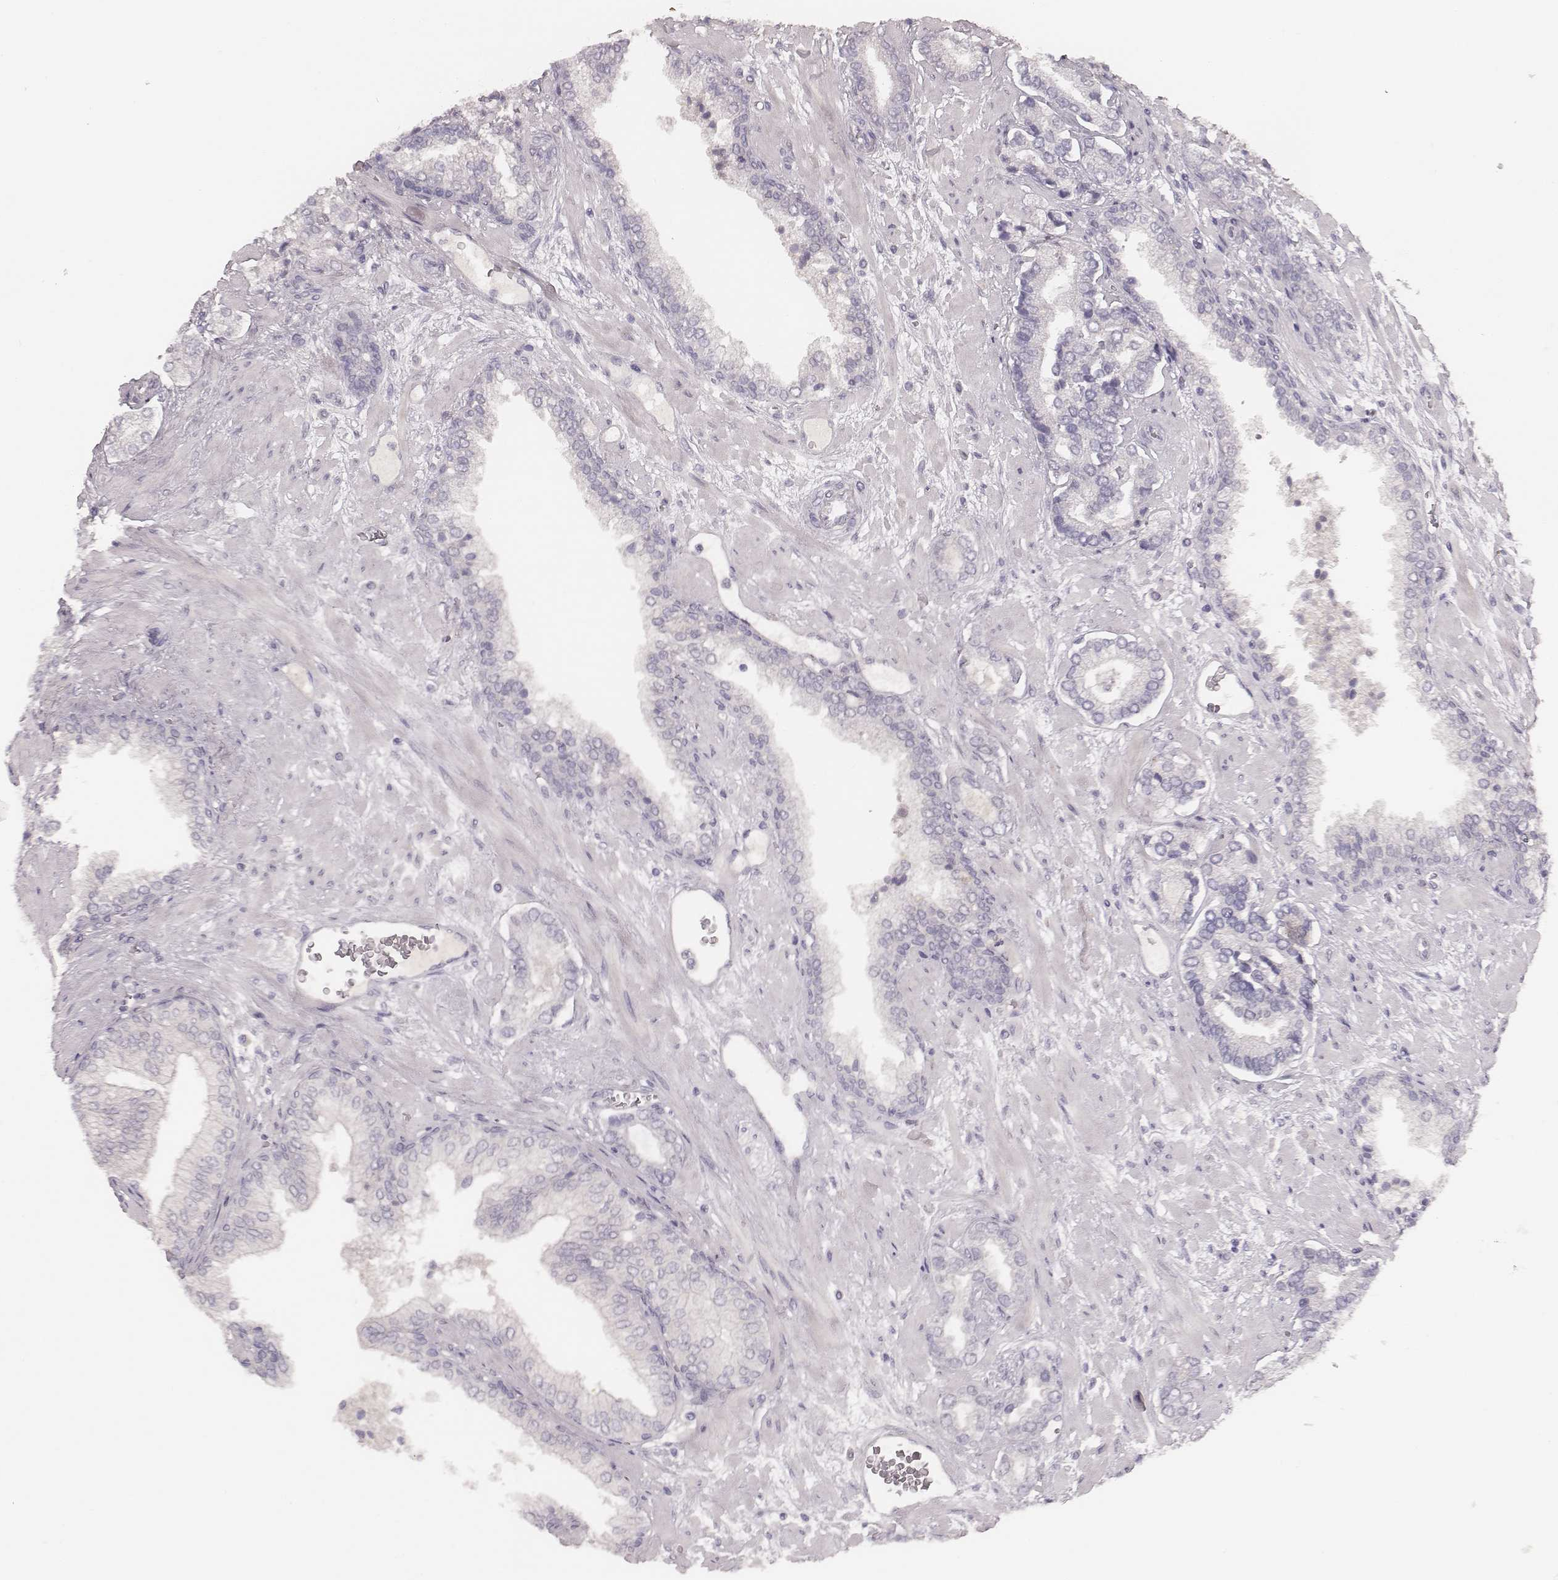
{"staining": {"intensity": "negative", "quantity": "none", "location": "none"}, "tissue": "prostate cancer", "cell_type": "Tumor cells", "image_type": "cancer", "snomed": [{"axis": "morphology", "description": "Adenocarcinoma, Low grade"}, {"axis": "topography", "description": "Prostate"}], "caption": "There is no significant positivity in tumor cells of prostate cancer. (DAB (3,3'-diaminobenzidine) immunohistochemistry visualized using brightfield microscopy, high magnification).", "gene": "LY6K", "patient": {"sex": "male", "age": 61}}